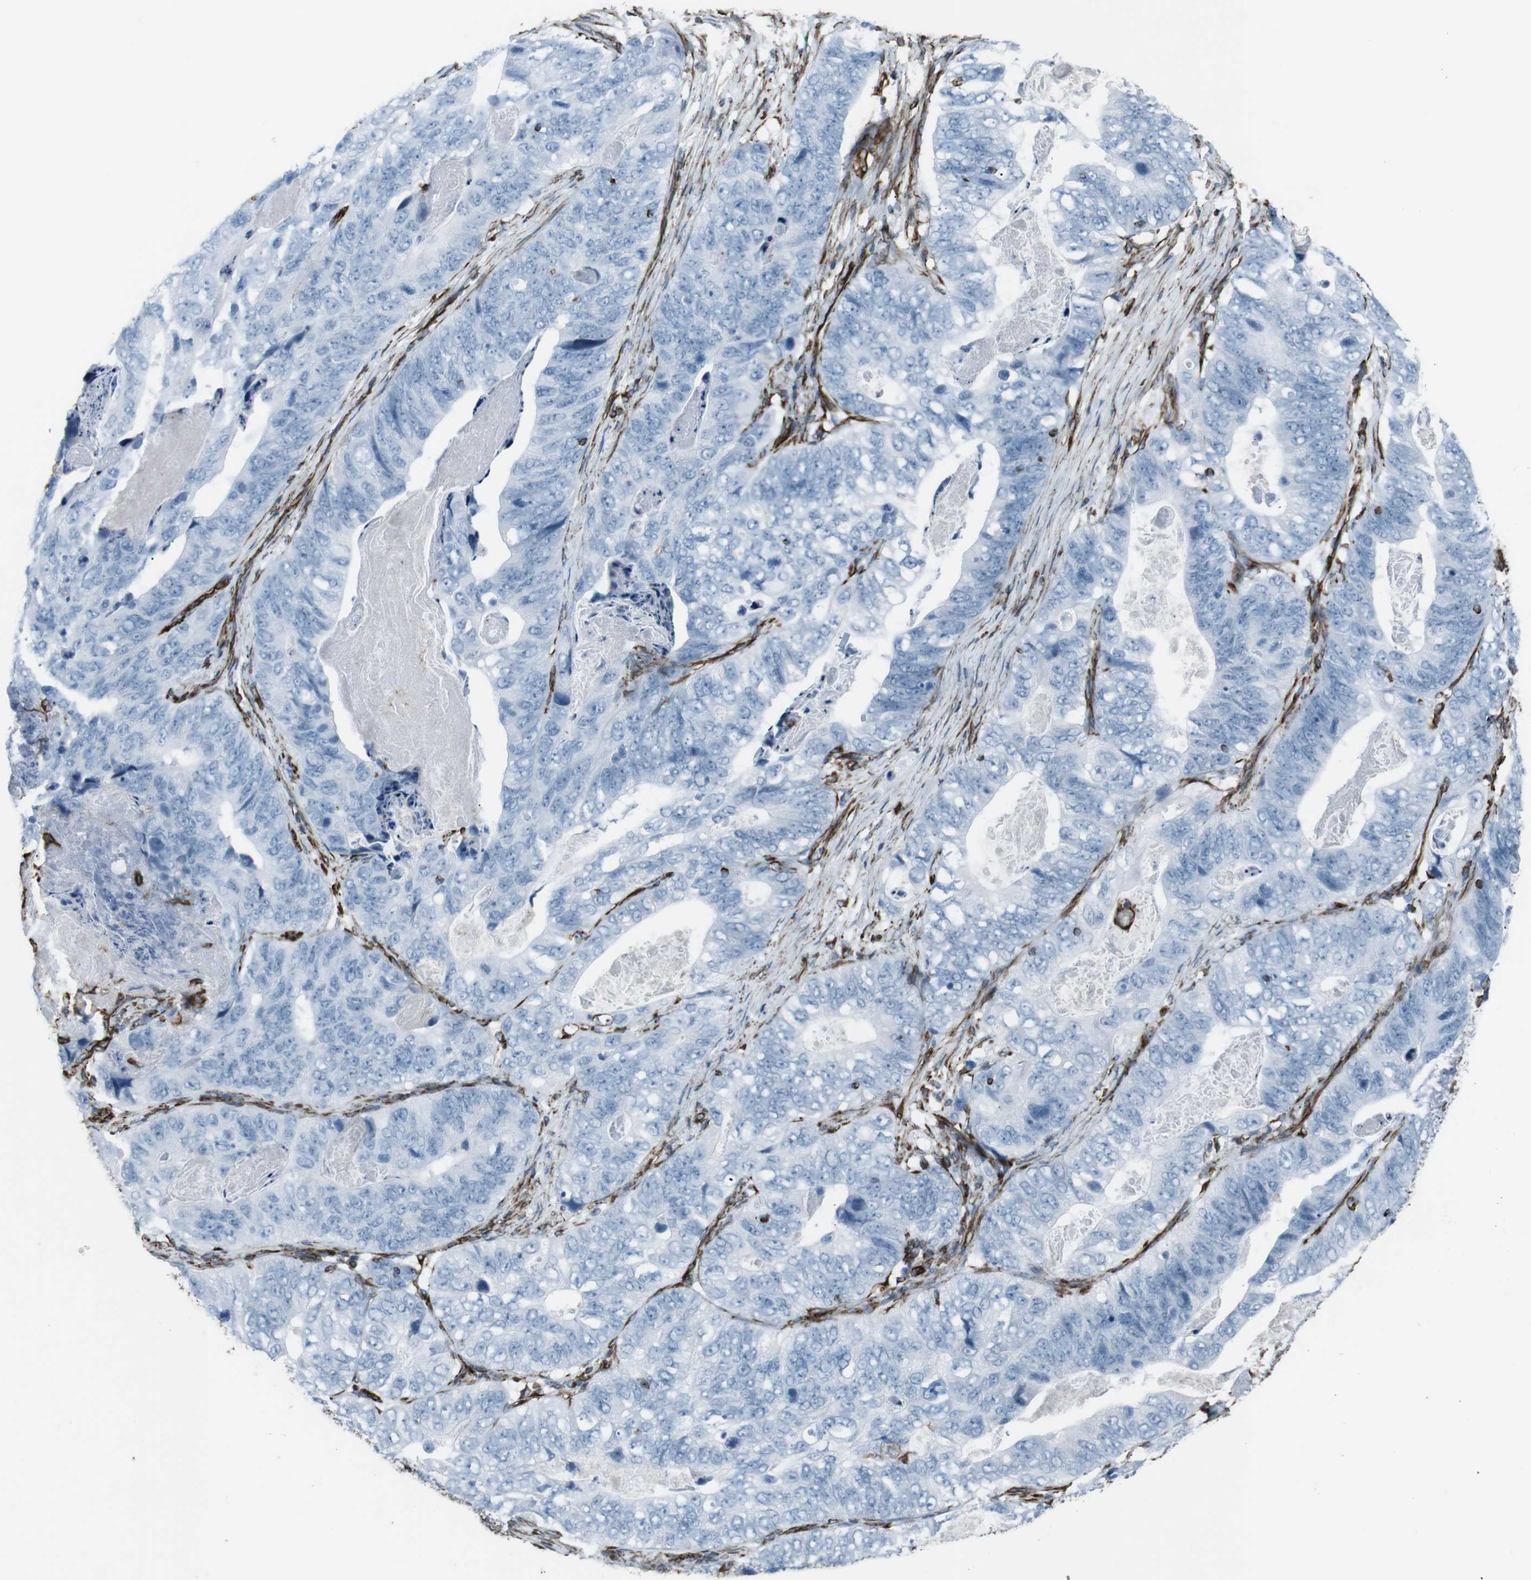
{"staining": {"intensity": "negative", "quantity": "none", "location": "none"}, "tissue": "stomach cancer", "cell_type": "Tumor cells", "image_type": "cancer", "snomed": [{"axis": "morphology", "description": "Adenocarcinoma, NOS"}, {"axis": "topography", "description": "Stomach"}], "caption": "This is a photomicrograph of immunohistochemistry (IHC) staining of adenocarcinoma (stomach), which shows no positivity in tumor cells.", "gene": "ZDHHC6", "patient": {"sex": "female", "age": 89}}